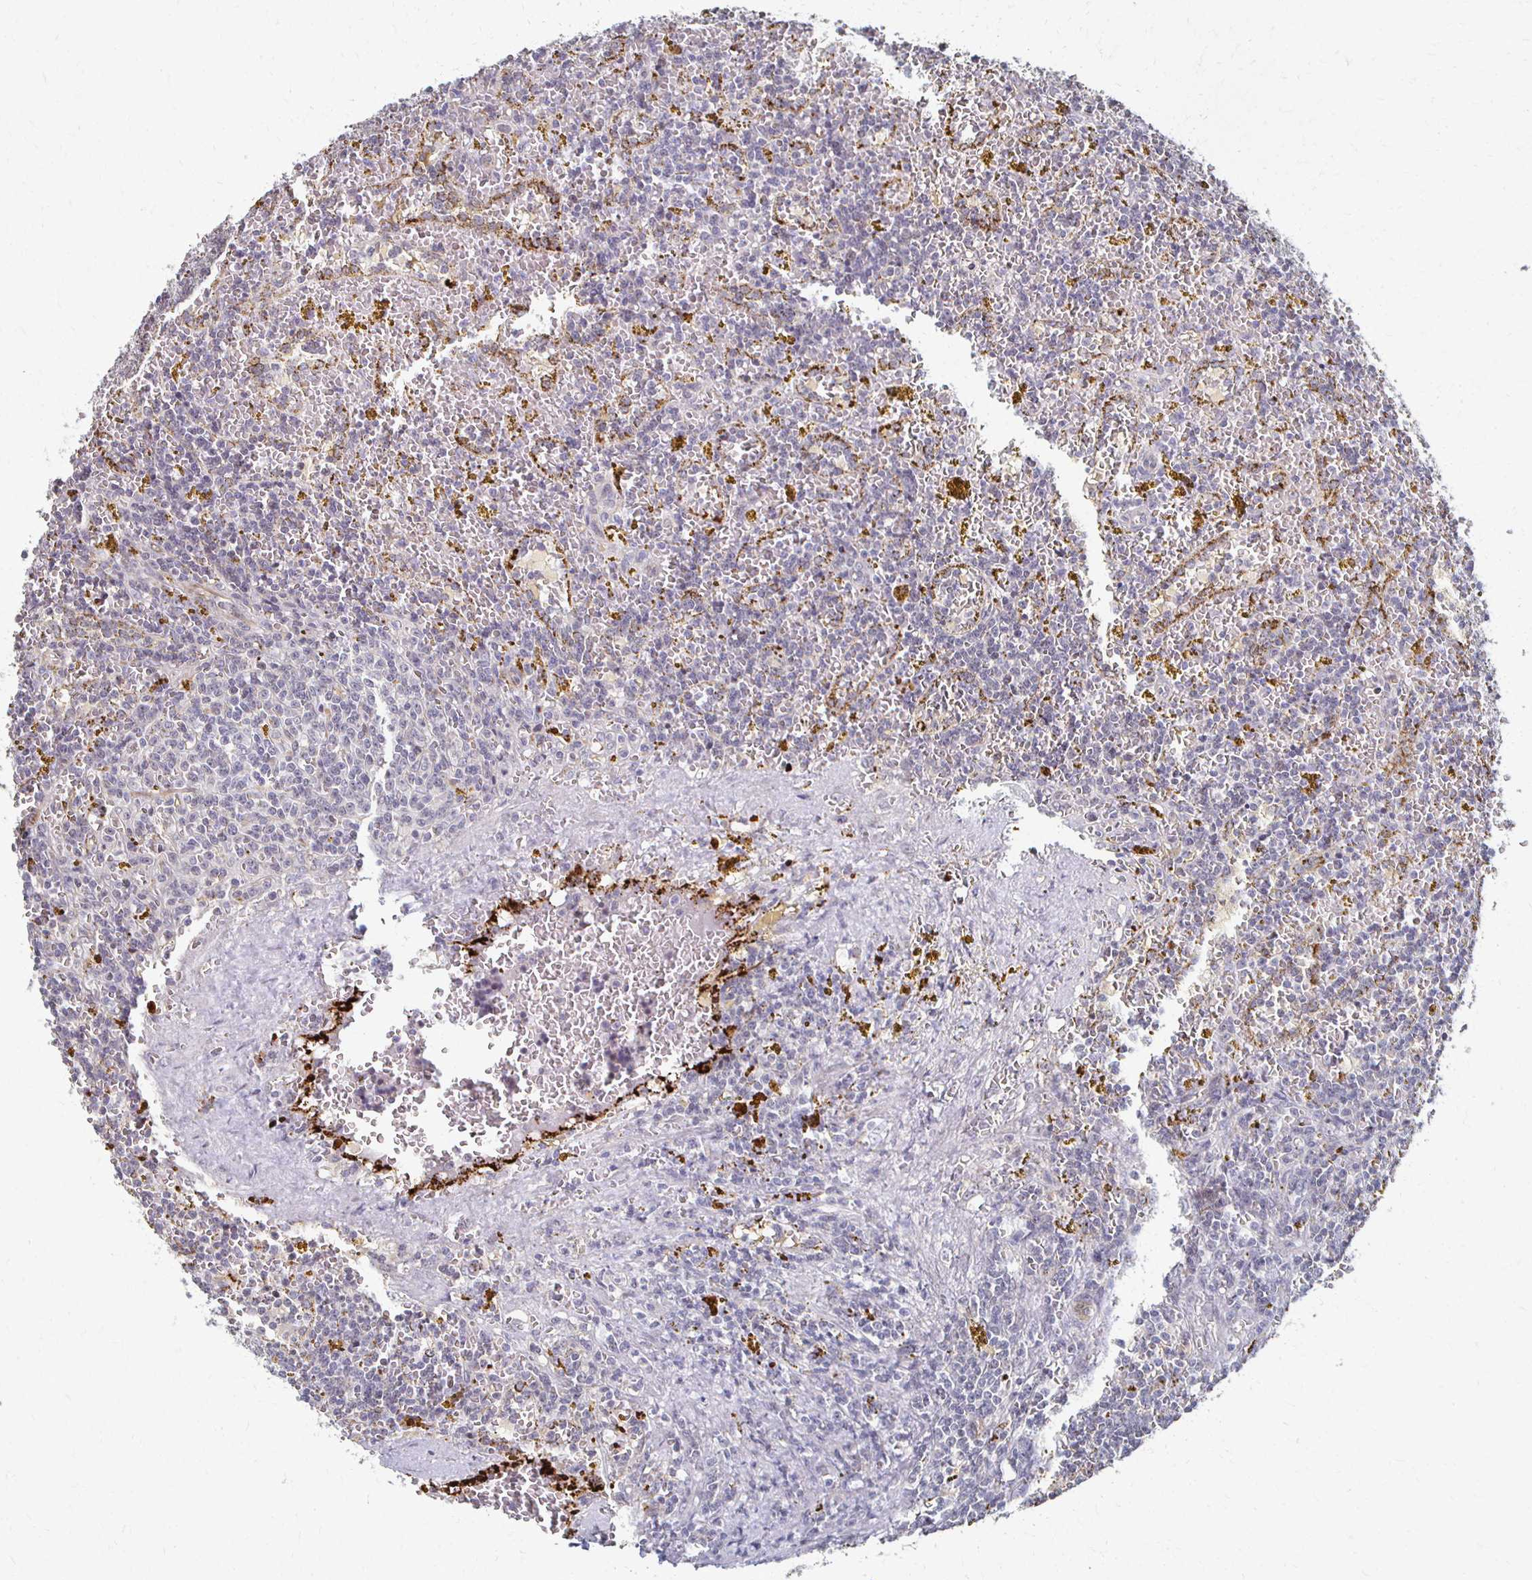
{"staining": {"intensity": "negative", "quantity": "none", "location": "none"}, "tissue": "lymphoma", "cell_type": "Tumor cells", "image_type": "cancer", "snomed": [{"axis": "morphology", "description": "Malignant lymphoma, non-Hodgkin's type, Low grade"}, {"axis": "topography", "description": "Spleen"}, {"axis": "topography", "description": "Lymph node"}], "caption": "Micrograph shows no protein positivity in tumor cells of low-grade malignant lymphoma, non-Hodgkin's type tissue. Brightfield microscopy of IHC stained with DAB (3,3'-diaminobenzidine) (brown) and hematoxylin (blue), captured at high magnification.", "gene": "DAB1", "patient": {"sex": "female", "age": 66}}